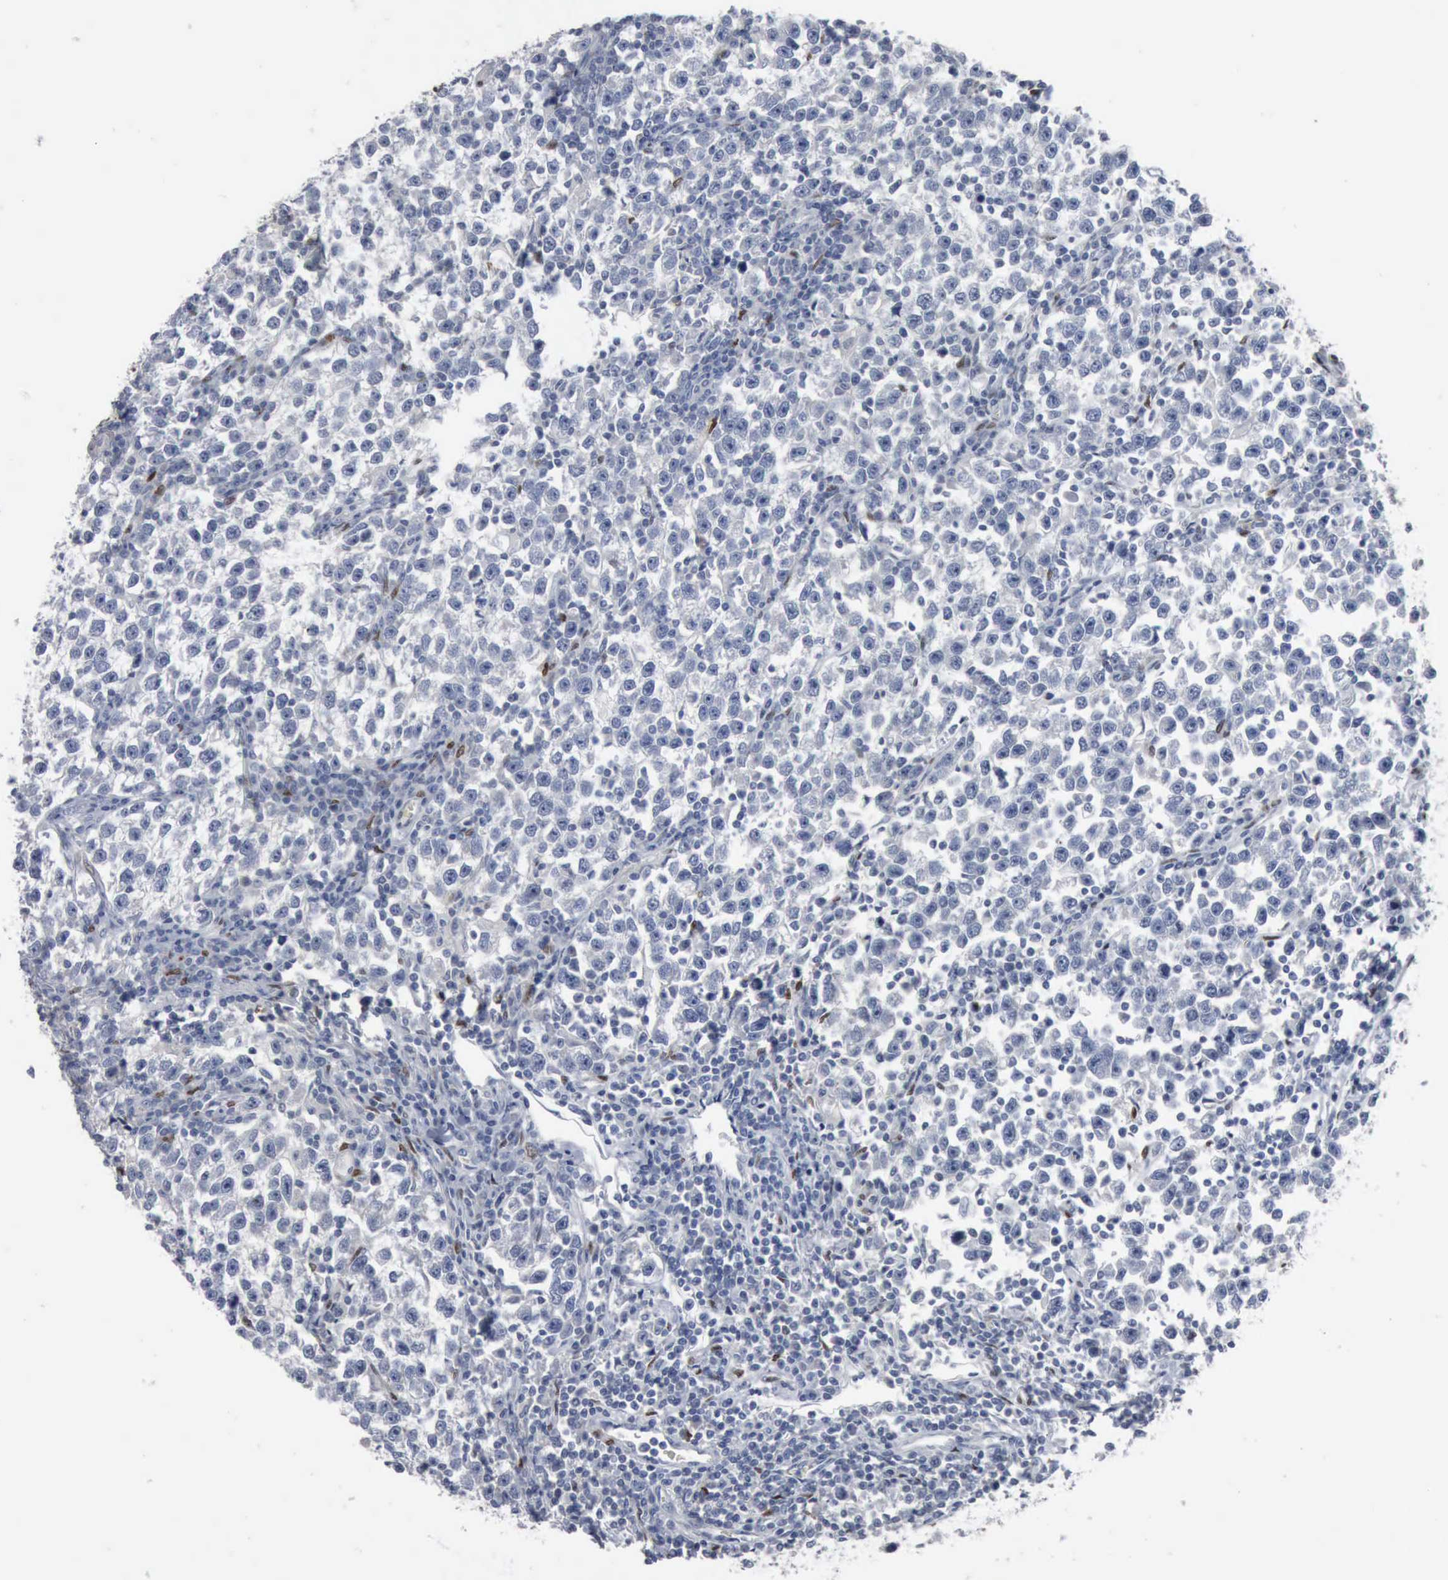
{"staining": {"intensity": "negative", "quantity": "none", "location": "none"}, "tissue": "testis cancer", "cell_type": "Tumor cells", "image_type": "cancer", "snomed": [{"axis": "morphology", "description": "Seminoma, NOS"}, {"axis": "topography", "description": "Testis"}], "caption": "Human testis seminoma stained for a protein using IHC reveals no positivity in tumor cells.", "gene": "FGF2", "patient": {"sex": "male", "age": 43}}